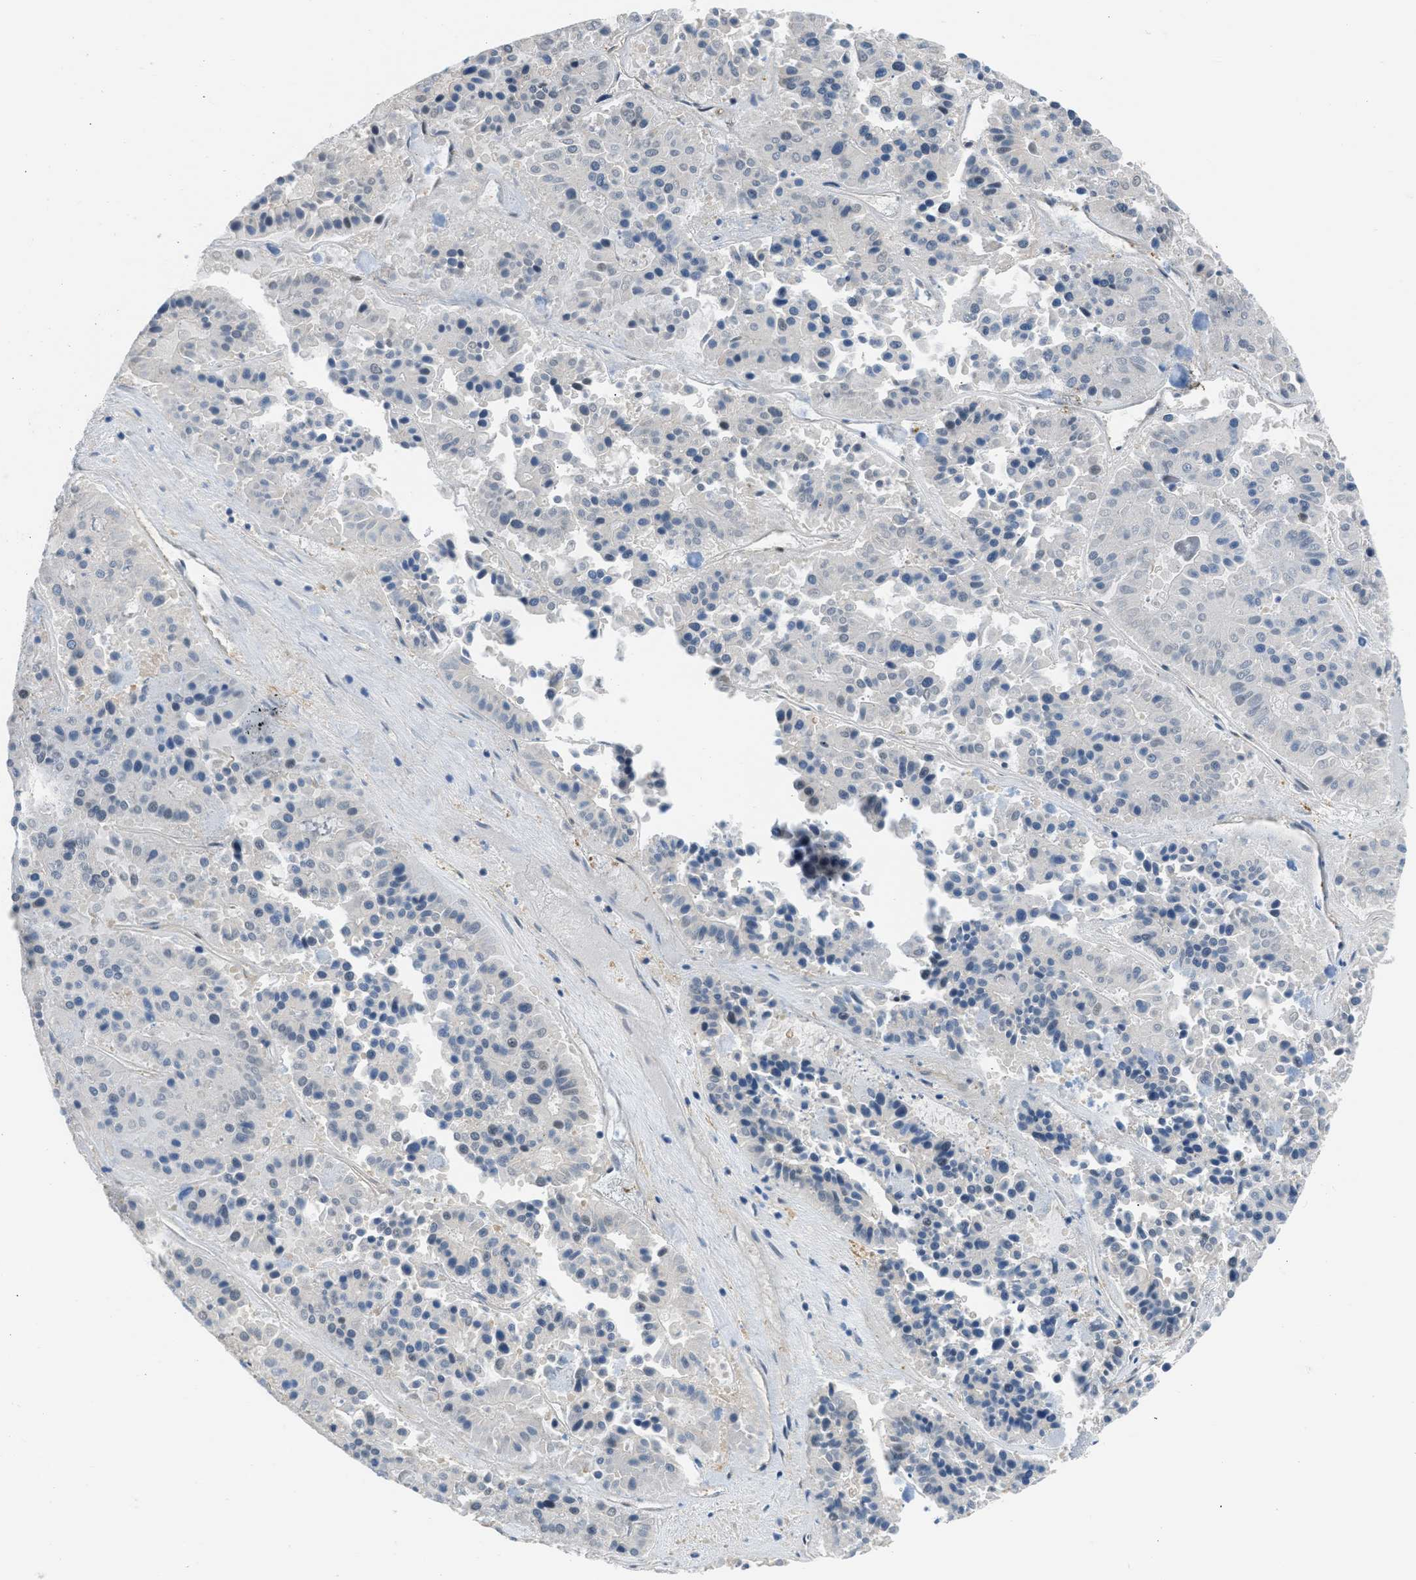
{"staining": {"intensity": "negative", "quantity": "none", "location": "none"}, "tissue": "pancreatic cancer", "cell_type": "Tumor cells", "image_type": "cancer", "snomed": [{"axis": "morphology", "description": "Adenocarcinoma, NOS"}, {"axis": "topography", "description": "Pancreas"}], "caption": "IHC micrograph of adenocarcinoma (pancreatic) stained for a protein (brown), which exhibits no staining in tumor cells.", "gene": "SEPTIN2", "patient": {"sex": "male", "age": 50}}